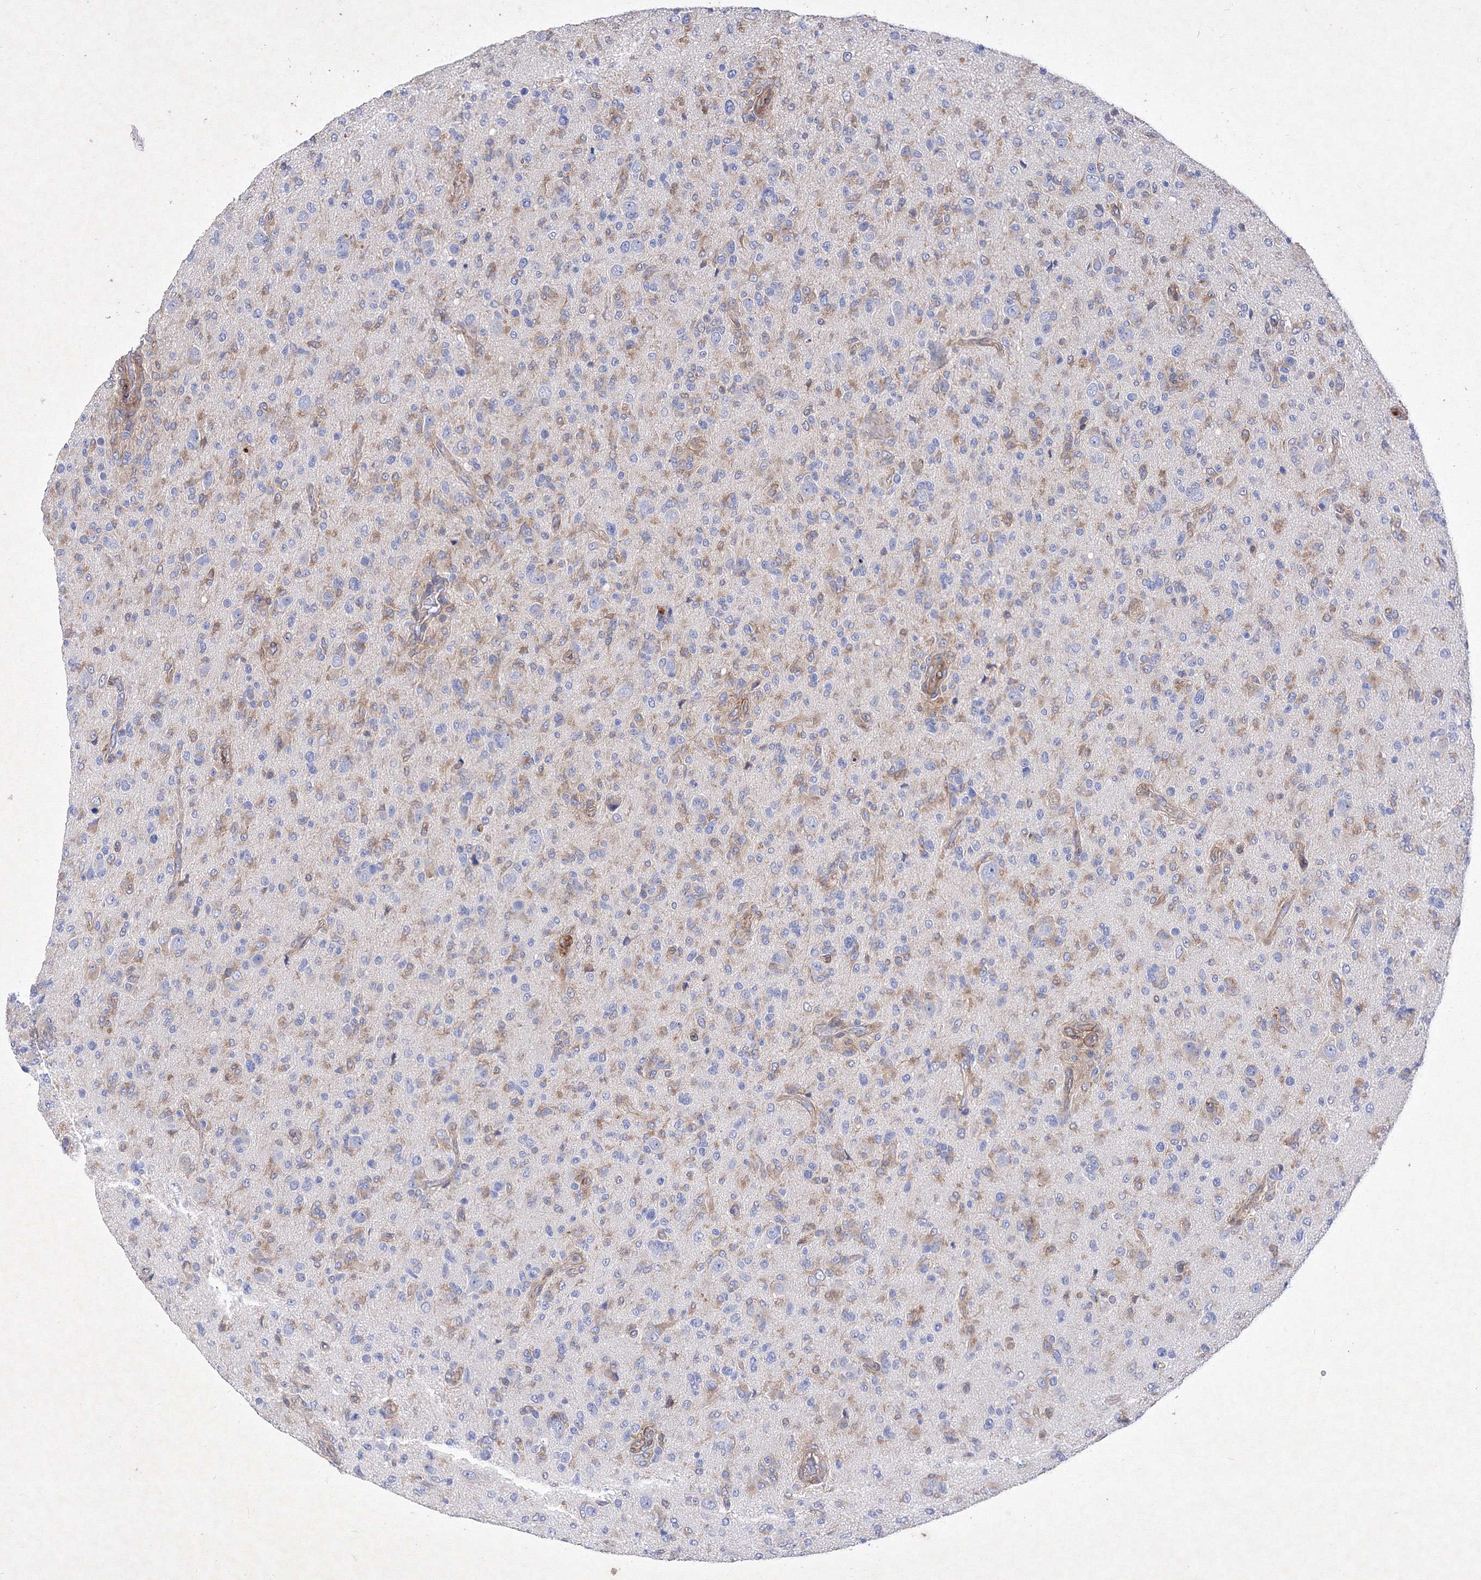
{"staining": {"intensity": "negative", "quantity": "none", "location": "none"}, "tissue": "glioma", "cell_type": "Tumor cells", "image_type": "cancer", "snomed": [{"axis": "morphology", "description": "Glioma, malignant, High grade"}, {"axis": "topography", "description": "Brain"}], "caption": "Immunohistochemistry of malignant high-grade glioma demonstrates no expression in tumor cells. Brightfield microscopy of immunohistochemistry stained with DAB (3,3'-diaminobenzidine) (brown) and hematoxylin (blue), captured at high magnification.", "gene": "SNX18", "patient": {"sex": "female", "age": 57}}